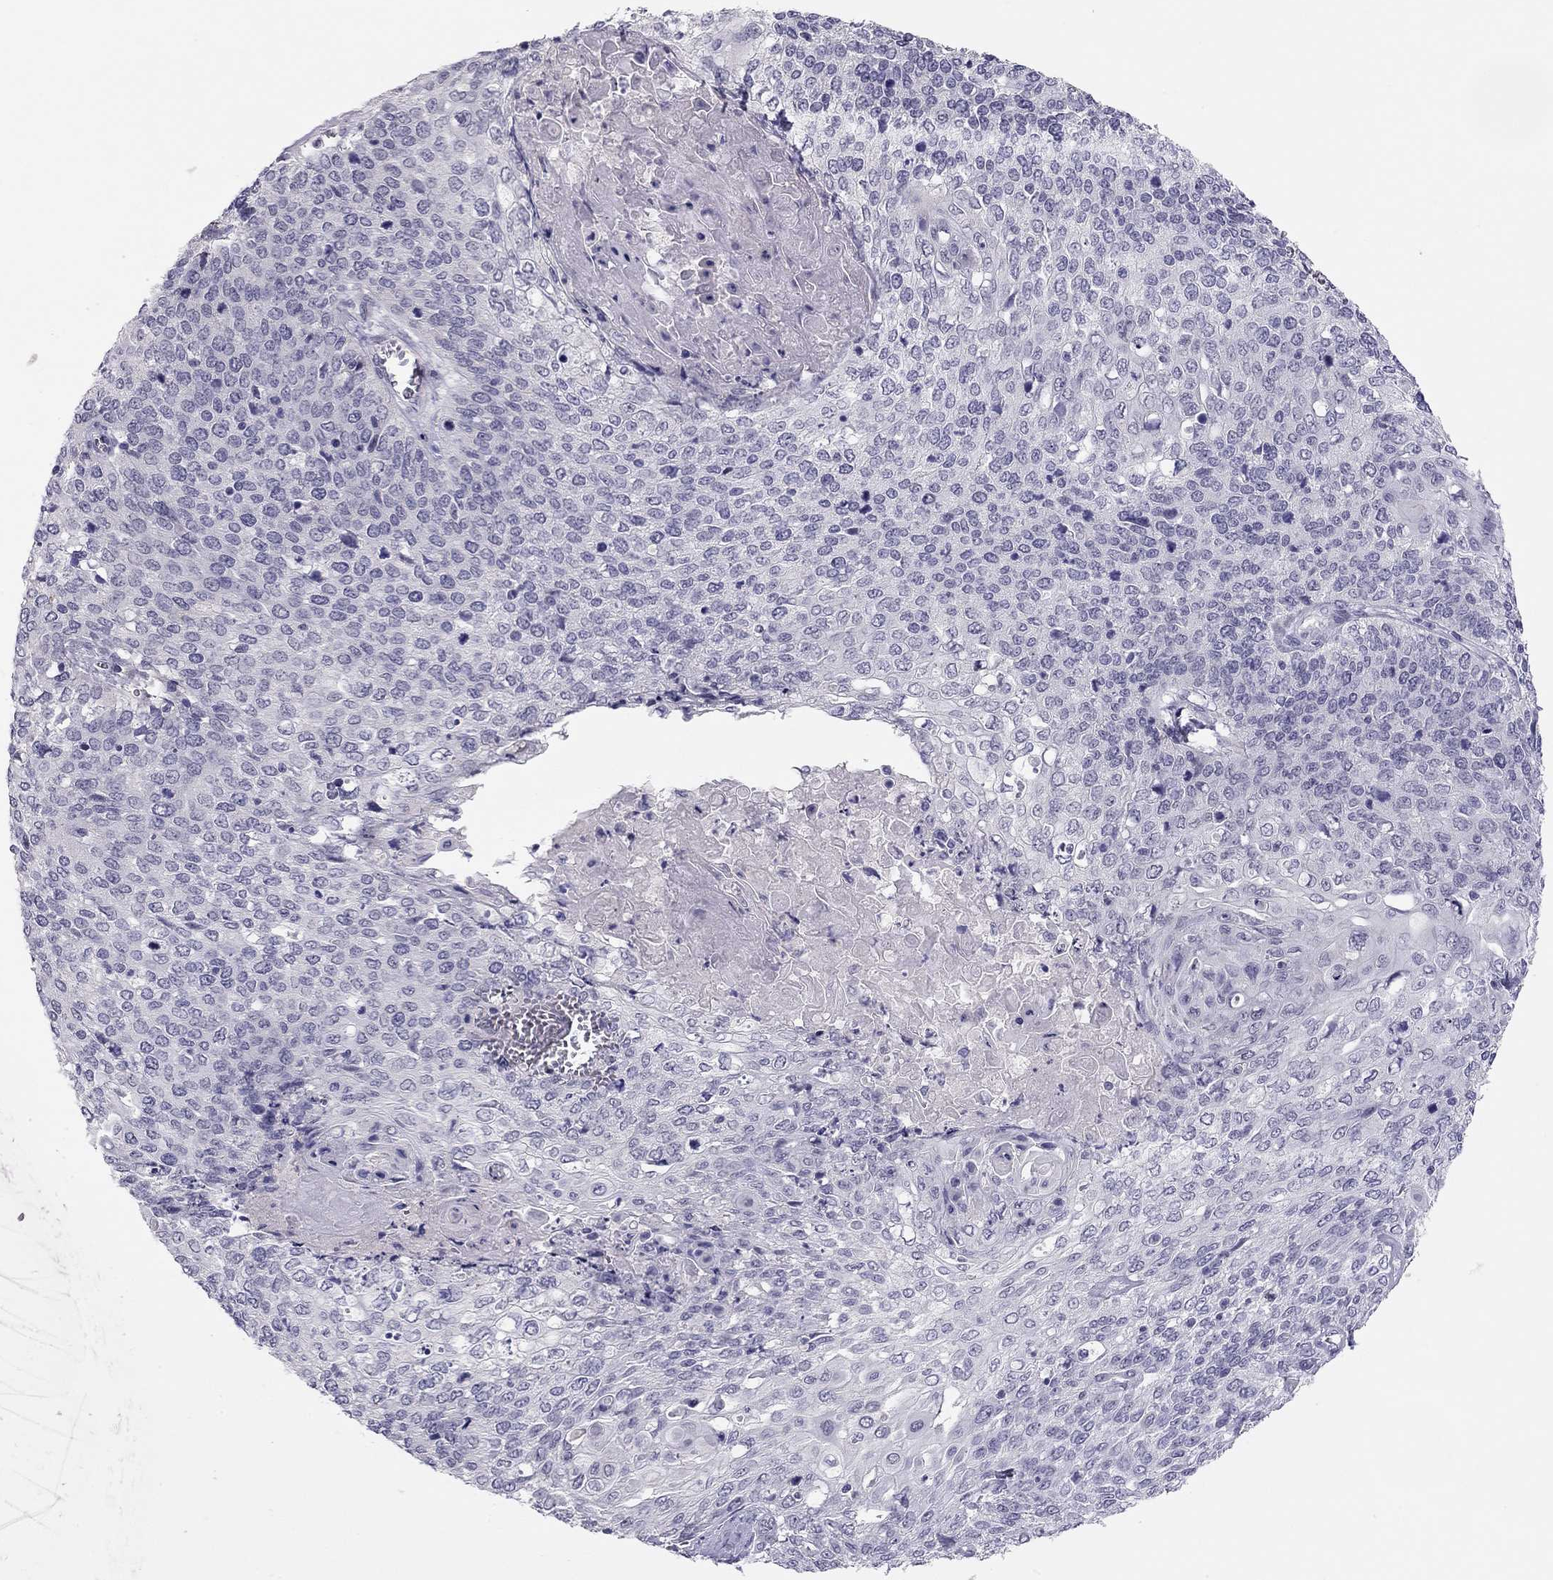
{"staining": {"intensity": "negative", "quantity": "none", "location": "none"}, "tissue": "cervical cancer", "cell_type": "Tumor cells", "image_type": "cancer", "snomed": [{"axis": "morphology", "description": "Squamous cell carcinoma, NOS"}, {"axis": "topography", "description": "Cervix"}], "caption": "Immunohistochemical staining of human cervical cancer (squamous cell carcinoma) shows no significant positivity in tumor cells.", "gene": "ADORA2A", "patient": {"sex": "female", "age": 39}}